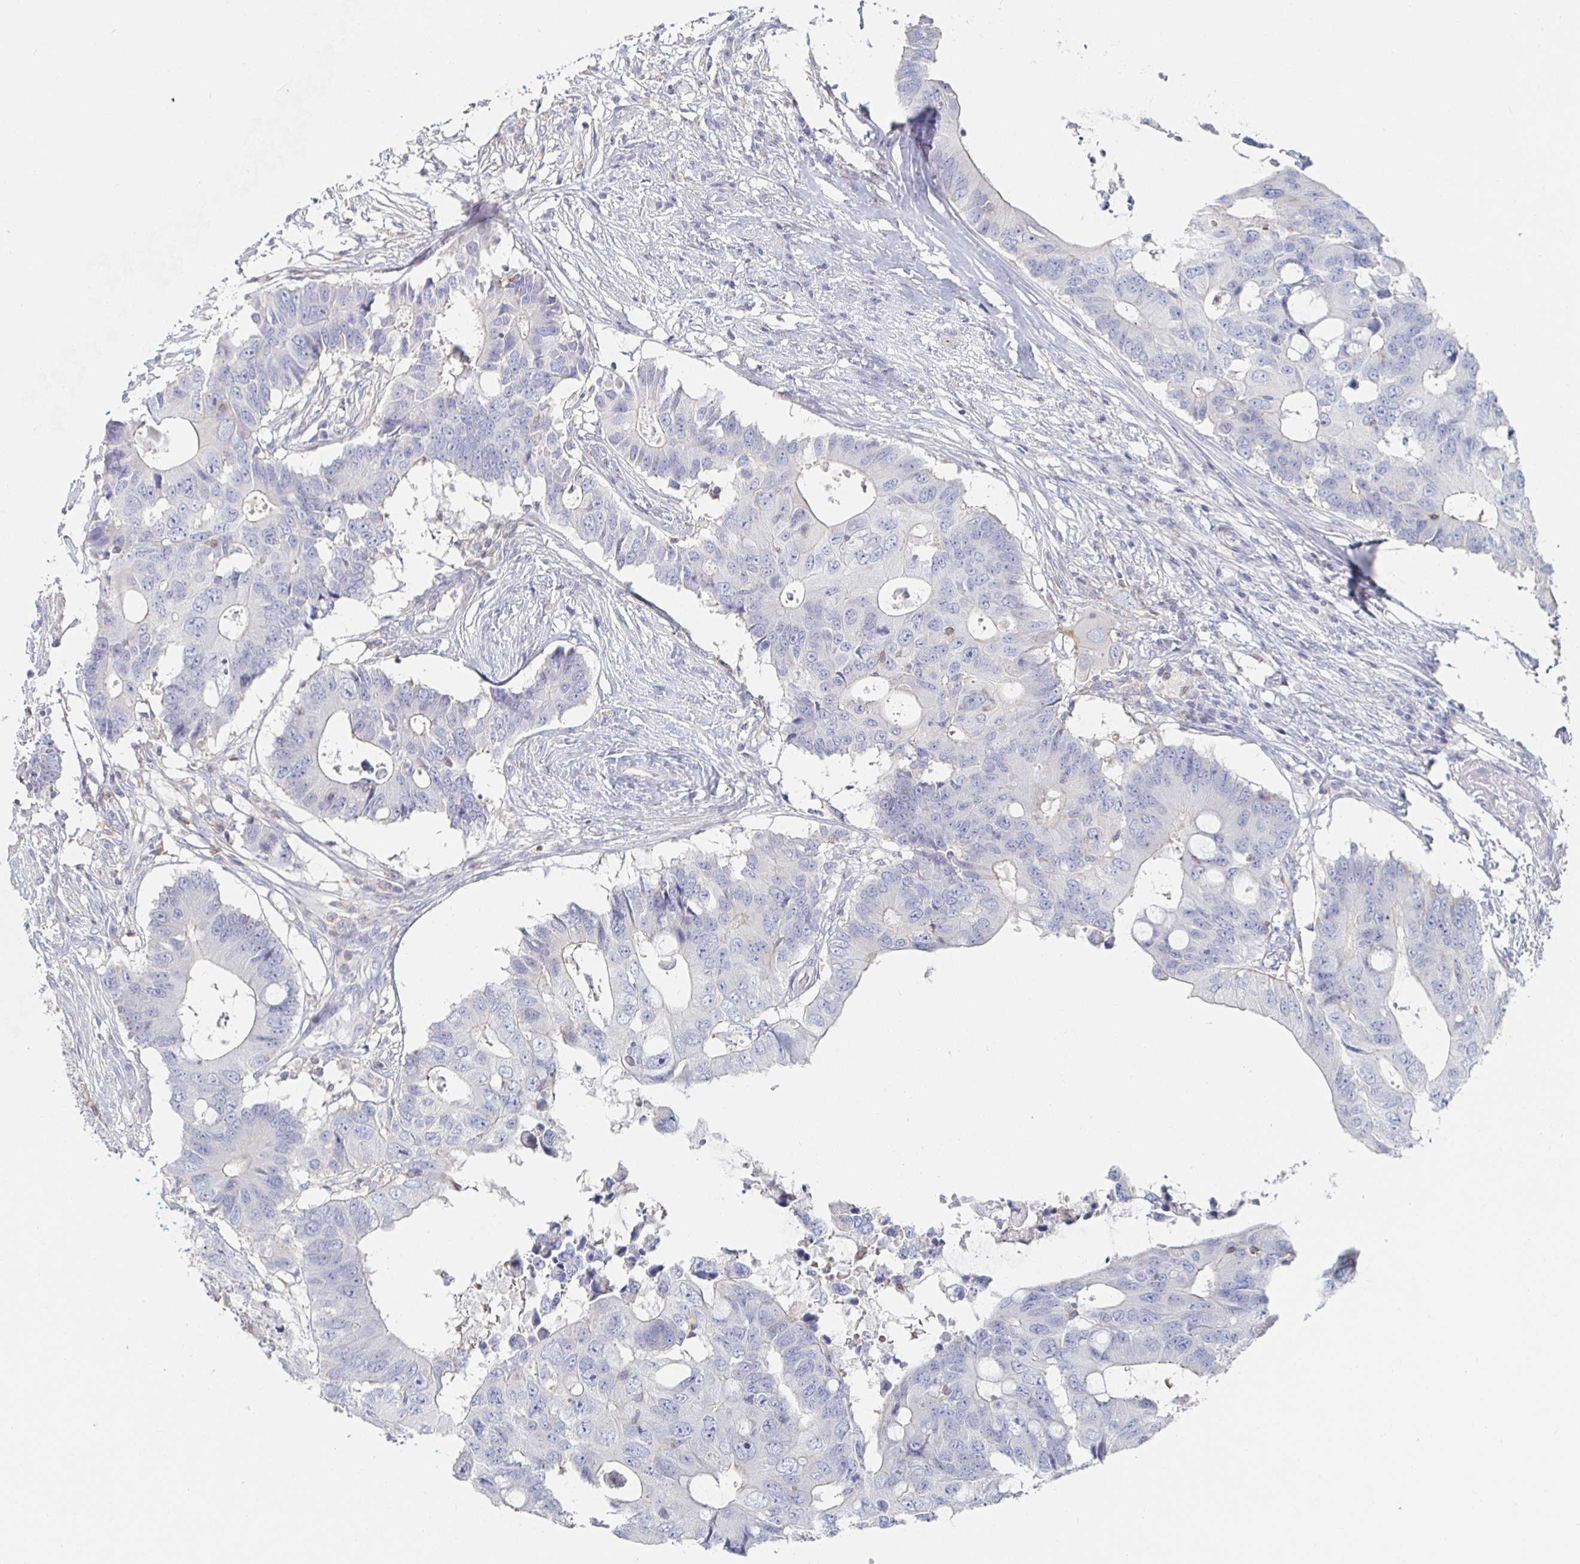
{"staining": {"intensity": "negative", "quantity": "none", "location": "none"}, "tissue": "colorectal cancer", "cell_type": "Tumor cells", "image_type": "cancer", "snomed": [{"axis": "morphology", "description": "Adenocarcinoma, NOS"}, {"axis": "topography", "description": "Colon"}], "caption": "Human colorectal cancer (adenocarcinoma) stained for a protein using immunohistochemistry (IHC) displays no positivity in tumor cells.", "gene": "PIK3CD", "patient": {"sex": "male", "age": 71}}